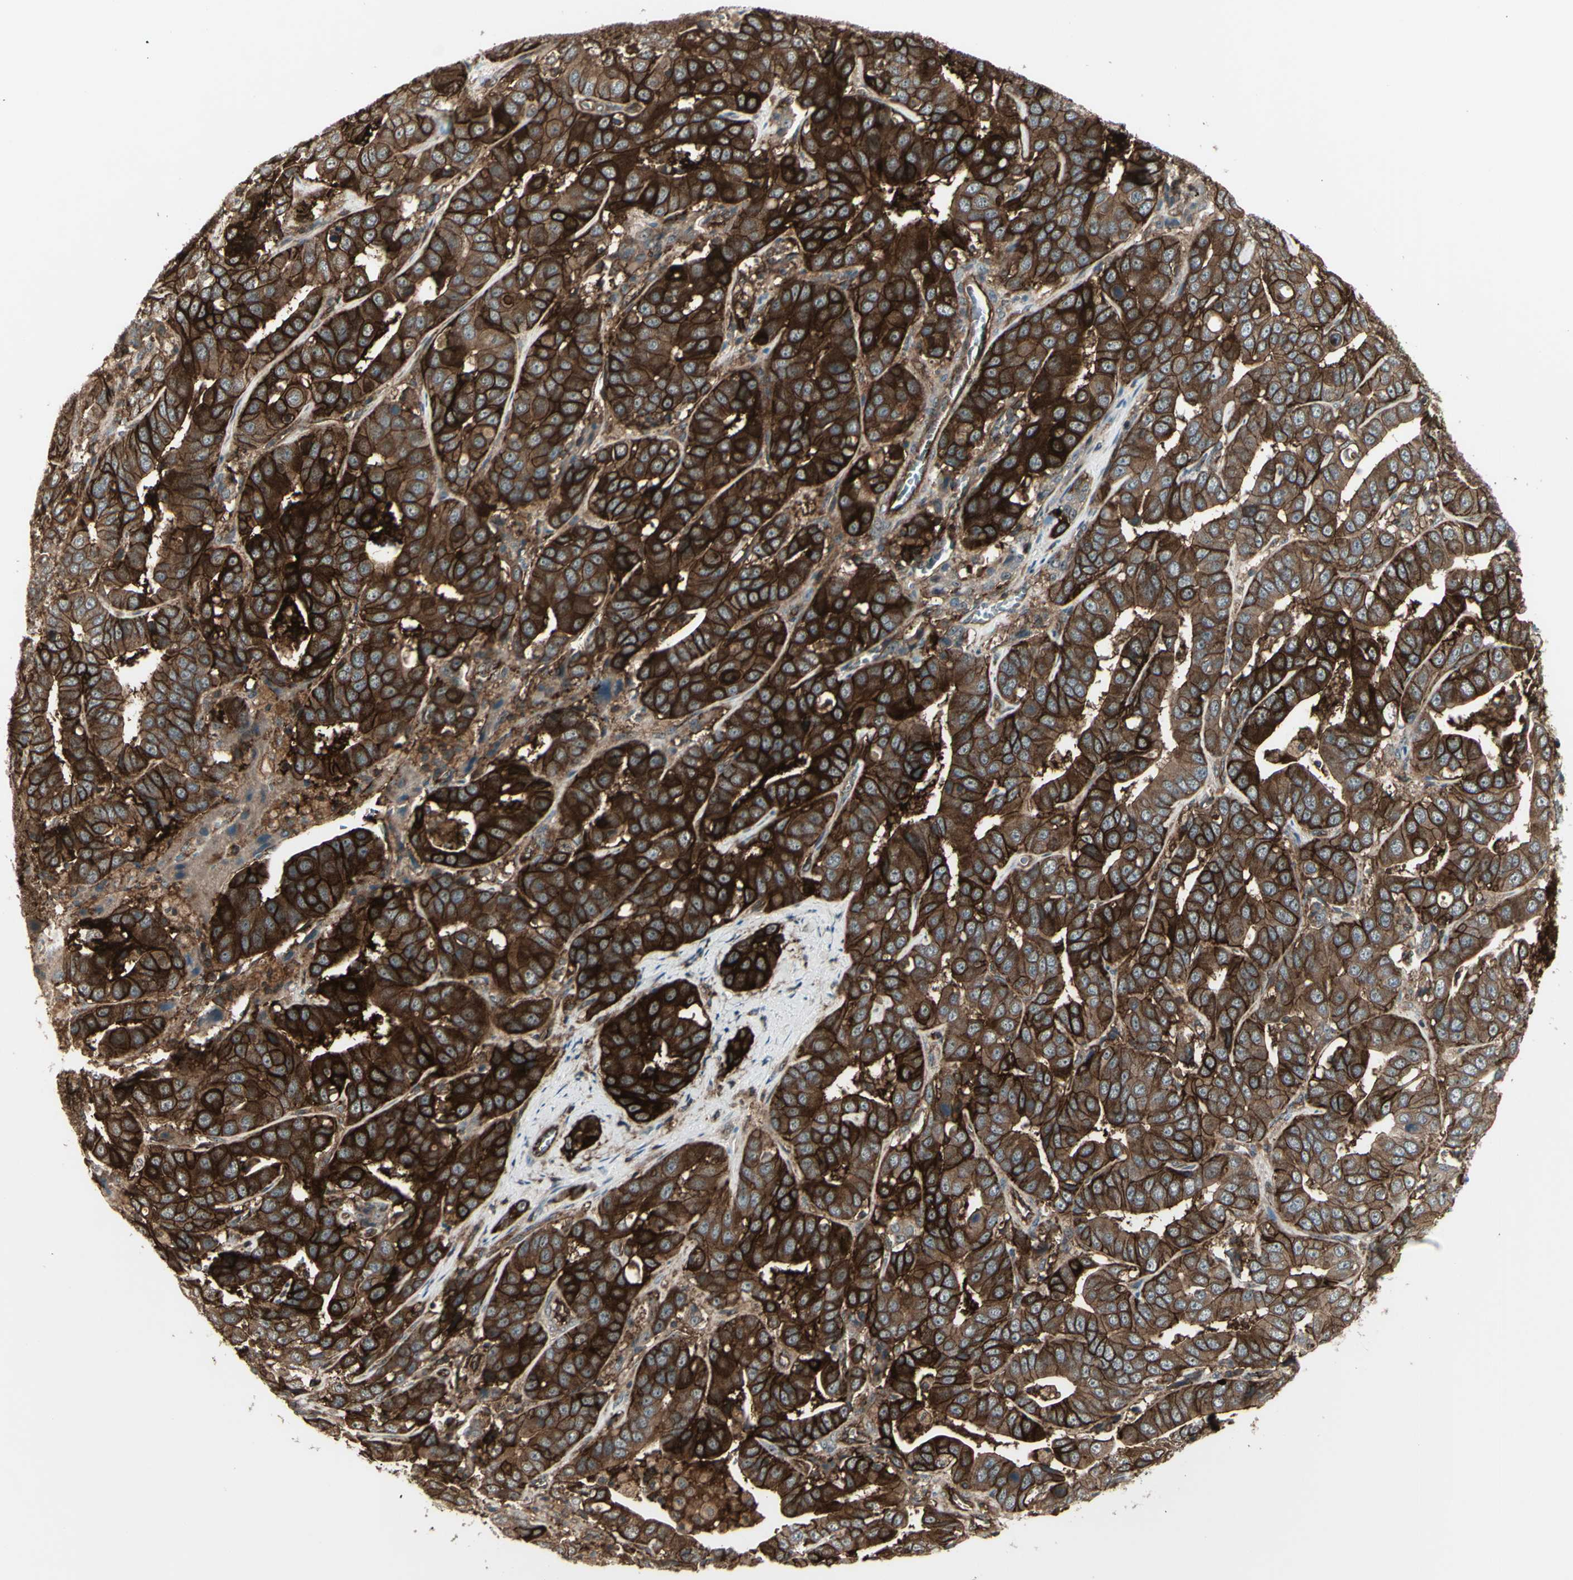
{"staining": {"intensity": "strong", "quantity": ">75%", "location": "cytoplasmic/membranous"}, "tissue": "liver cancer", "cell_type": "Tumor cells", "image_type": "cancer", "snomed": [{"axis": "morphology", "description": "Cholangiocarcinoma"}, {"axis": "topography", "description": "Liver"}], "caption": "A brown stain highlights strong cytoplasmic/membranous positivity of a protein in human cholangiocarcinoma (liver) tumor cells.", "gene": "FXYD5", "patient": {"sex": "female", "age": 52}}